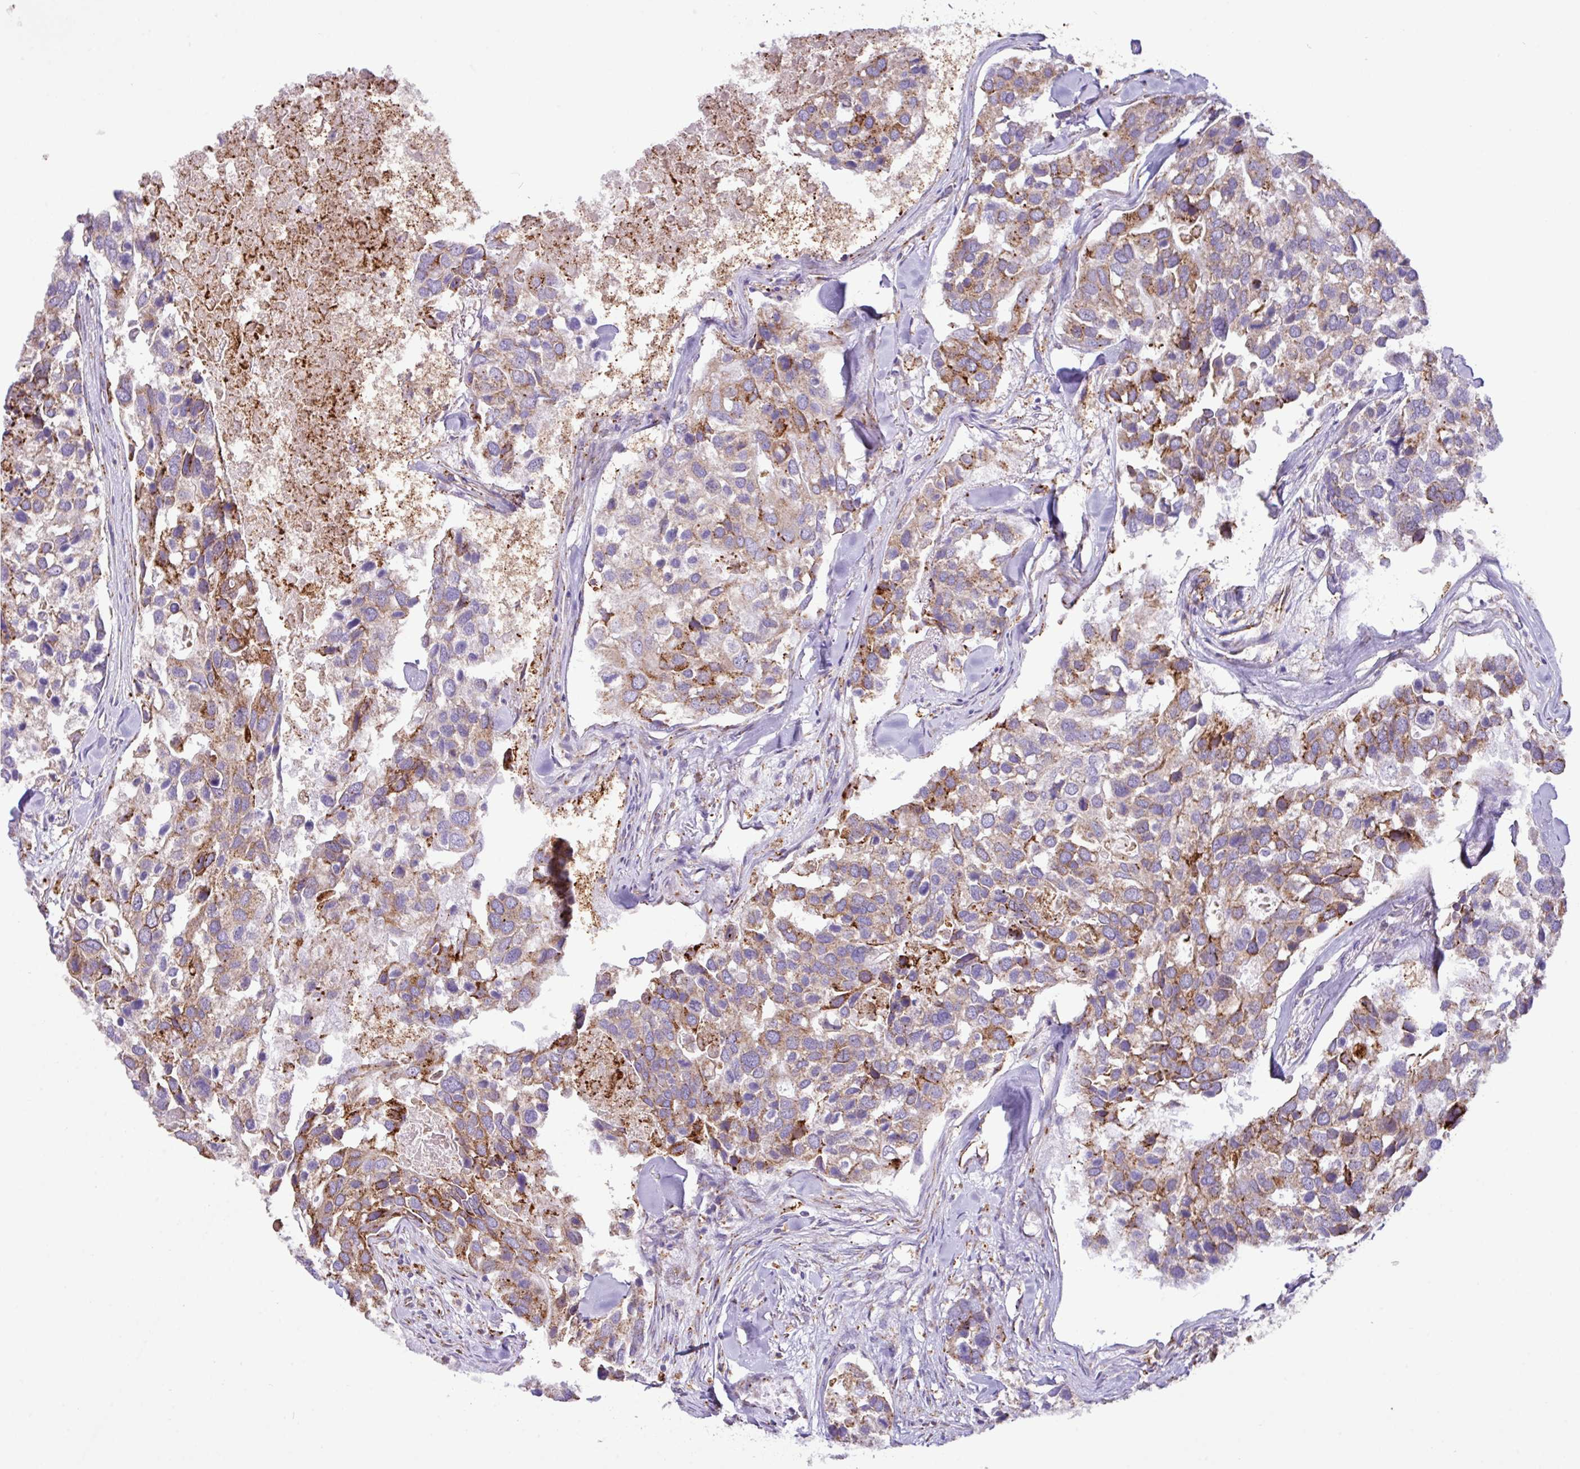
{"staining": {"intensity": "moderate", "quantity": "25%-75%", "location": "cytoplasmic/membranous"}, "tissue": "breast cancer", "cell_type": "Tumor cells", "image_type": "cancer", "snomed": [{"axis": "morphology", "description": "Duct carcinoma"}, {"axis": "topography", "description": "Breast"}], "caption": "A brown stain shows moderate cytoplasmic/membranous staining of a protein in infiltrating ductal carcinoma (breast) tumor cells. Using DAB (brown) and hematoxylin (blue) stains, captured at high magnification using brightfield microscopy.", "gene": "RGS21", "patient": {"sex": "female", "age": 83}}